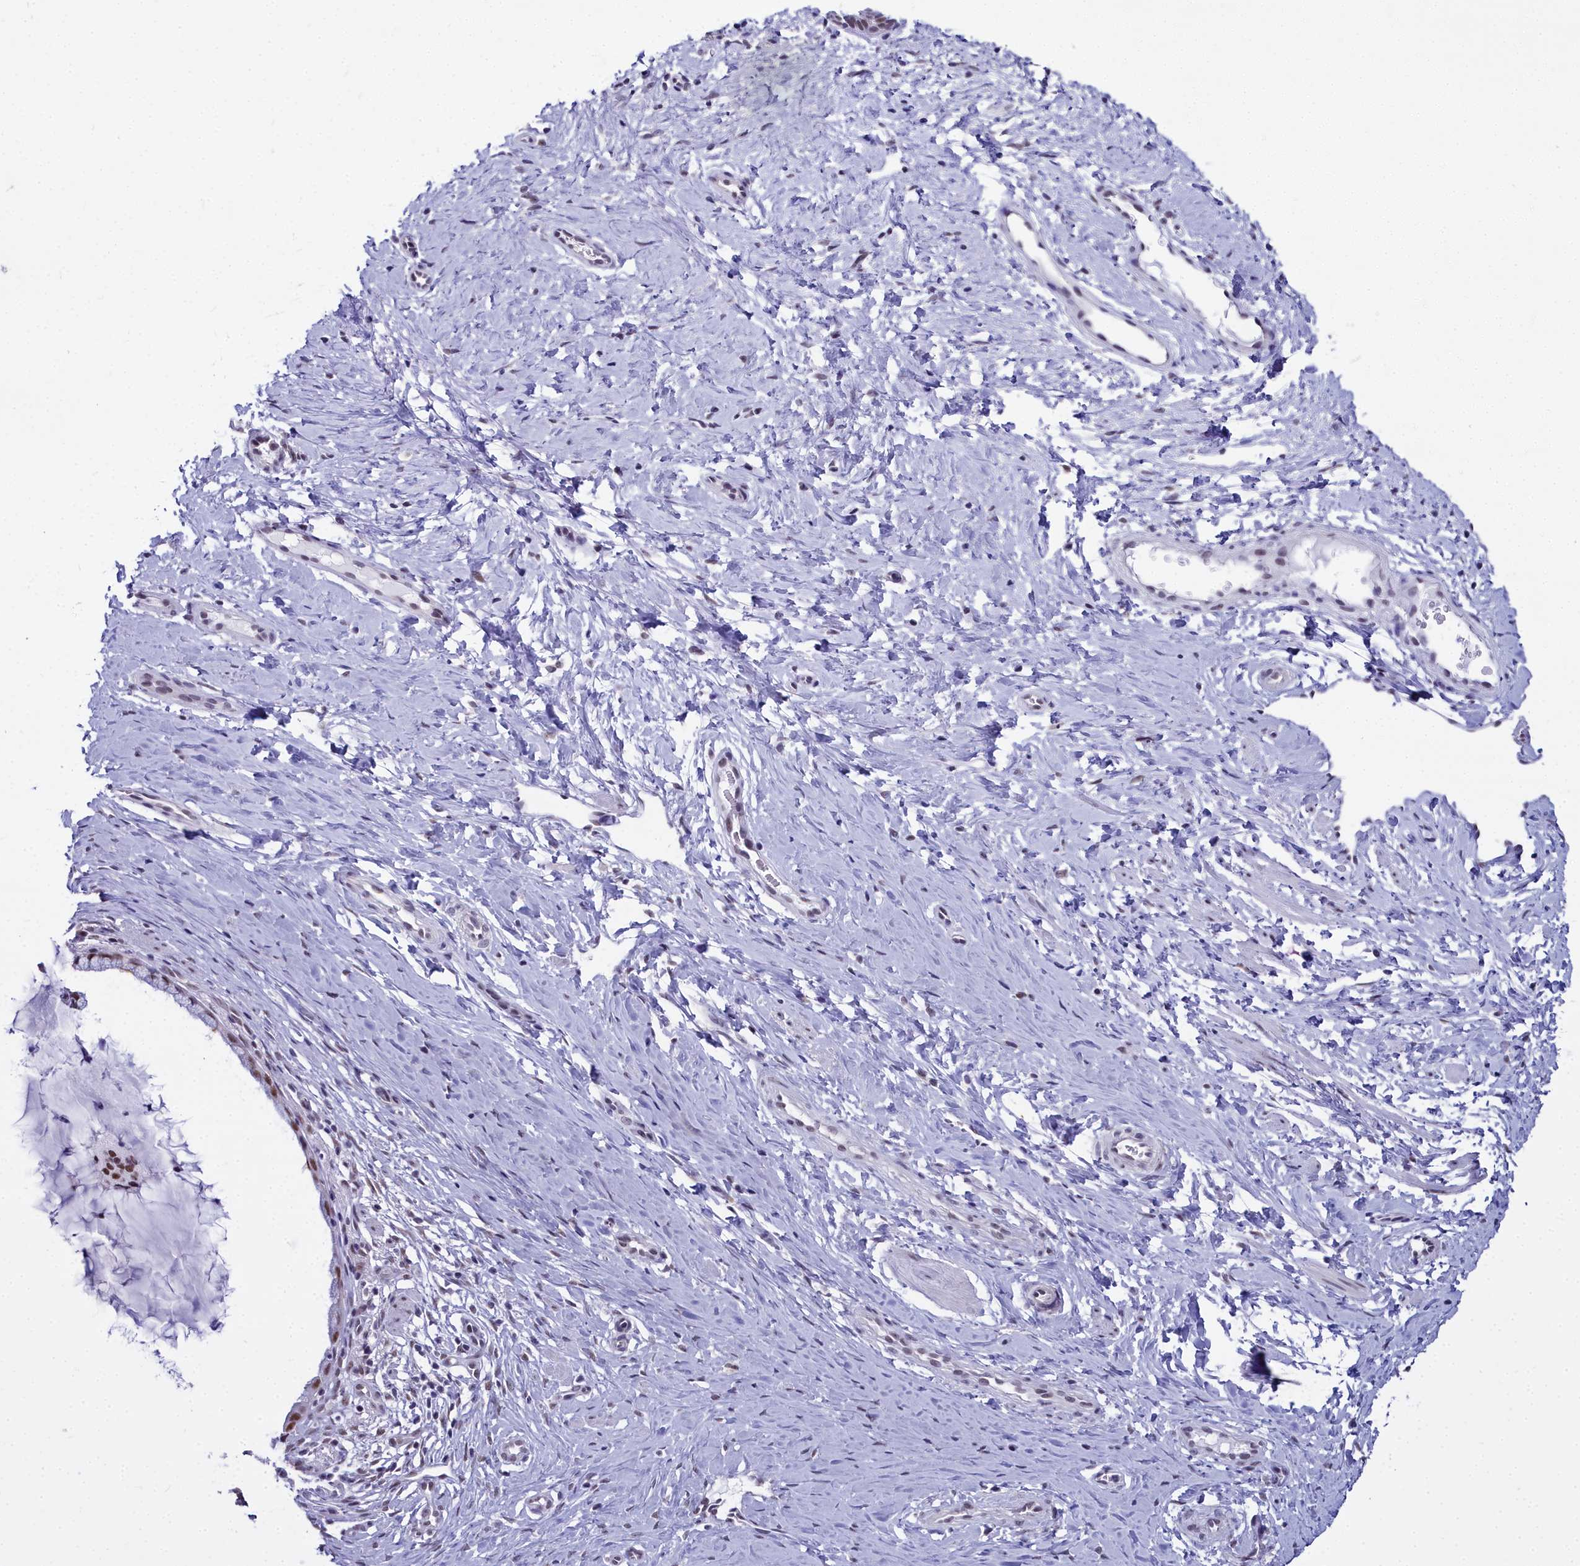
{"staining": {"intensity": "moderate", "quantity": ">75%", "location": "nuclear"}, "tissue": "cervix", "cell_type": "Glandular cells", "image_type": "normal", "snomed": [{"axis": "morphology", "description": "Normal tissue, NOS"}, {"axis": "topography", "description": "Cervix"}], "caption": "Cervix was stained to show a protein in brown. There is medium levels of moderate nuclear expression in about >75% of glandular cells. (Brightfield microscopy of DAB IHC at high magnification).", "gene": "RBM12", "patient": {"sex": "female", "age": 36}}